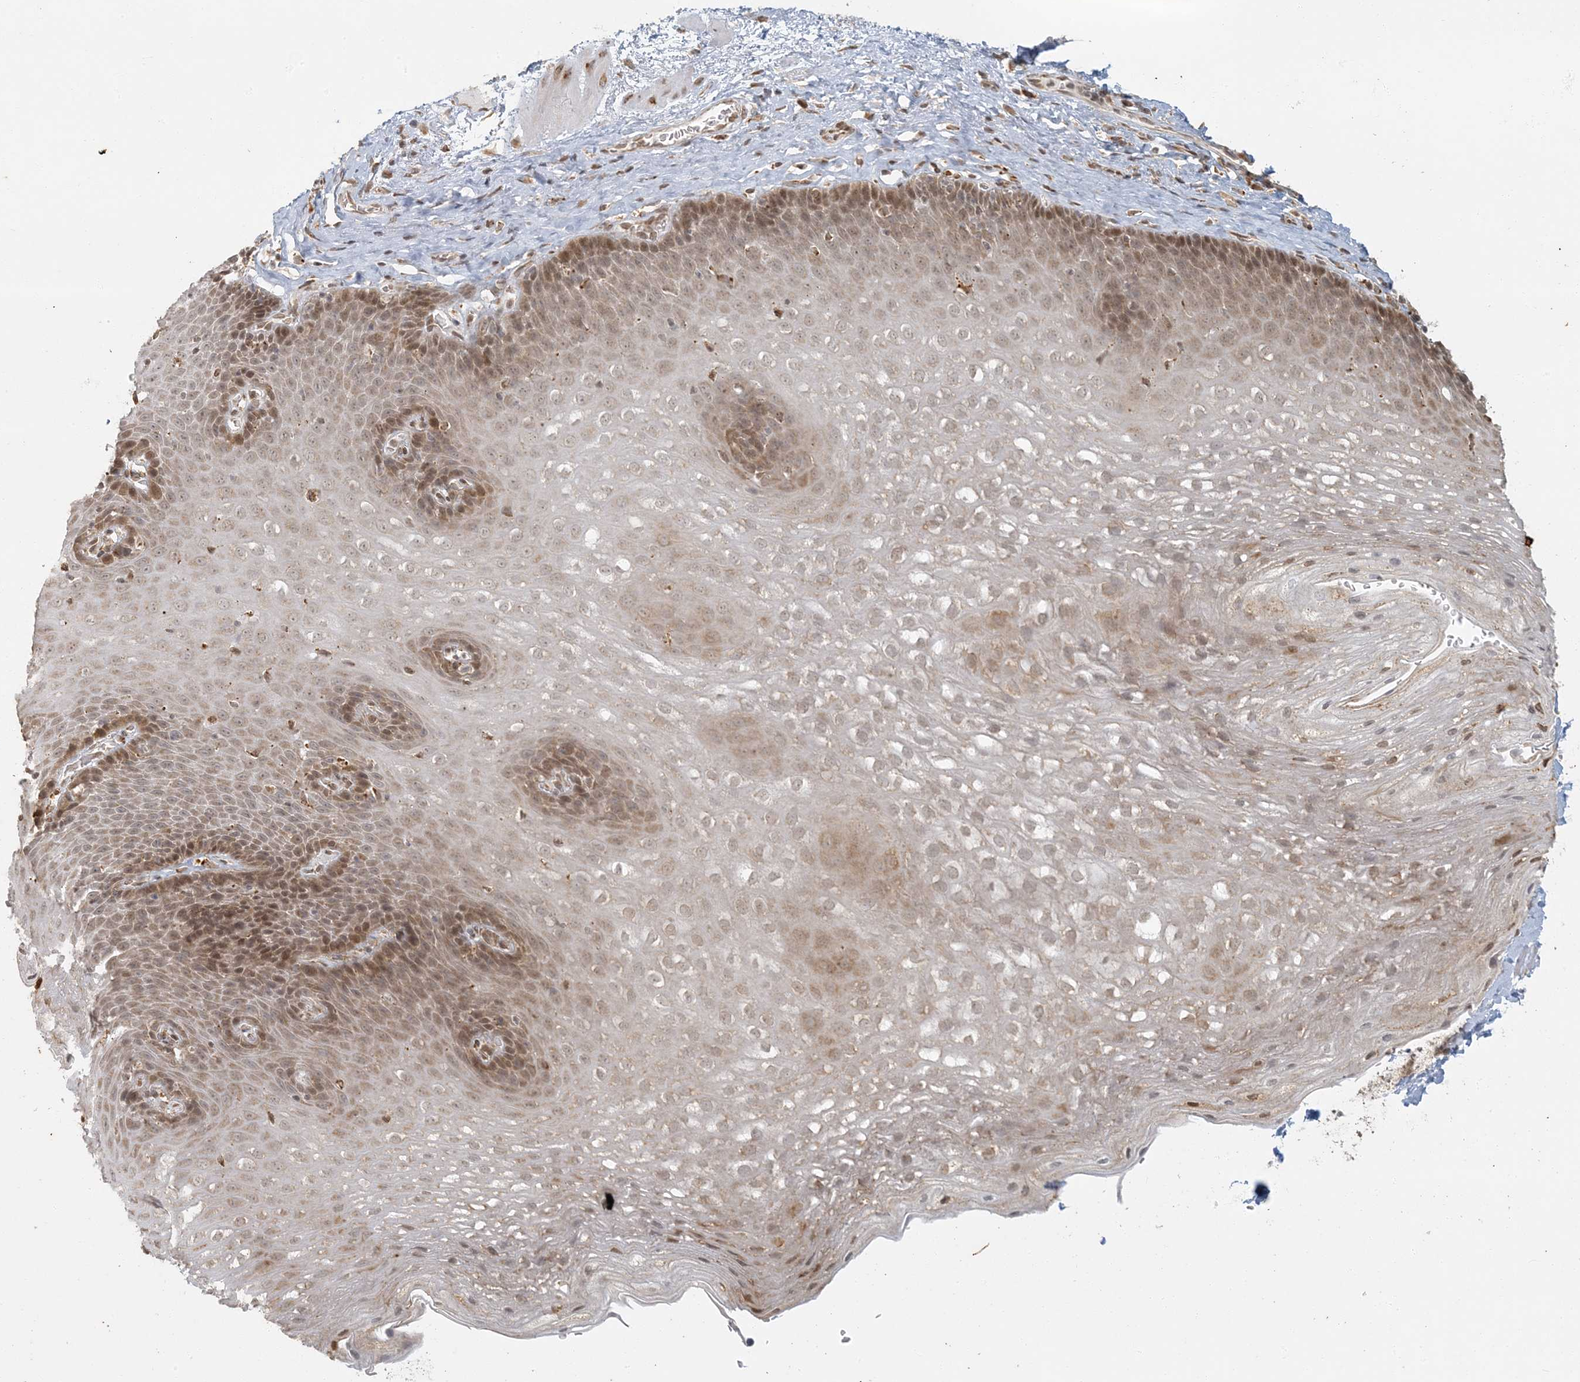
{"staining": {"intensity": "moderate", "quantity": ">75%", "location": "nuclear"}, "tissue": "esophagus", "cell_type": "Squamous epithelial cells", "image_type": "normal", "snomed": [{"axis": "morphology", "description": "Normal tissue, NOS"}, {"axis": "topography", "description": "Esophagus"}], "caption": "The image shows immunohistochemical staining of normal esophagus. There is moderate nuclear staining is identified in approximately >75% of squamous epithelial cells.", "gene": "AK9", "patient": {"sex": "female", "age": 66}}